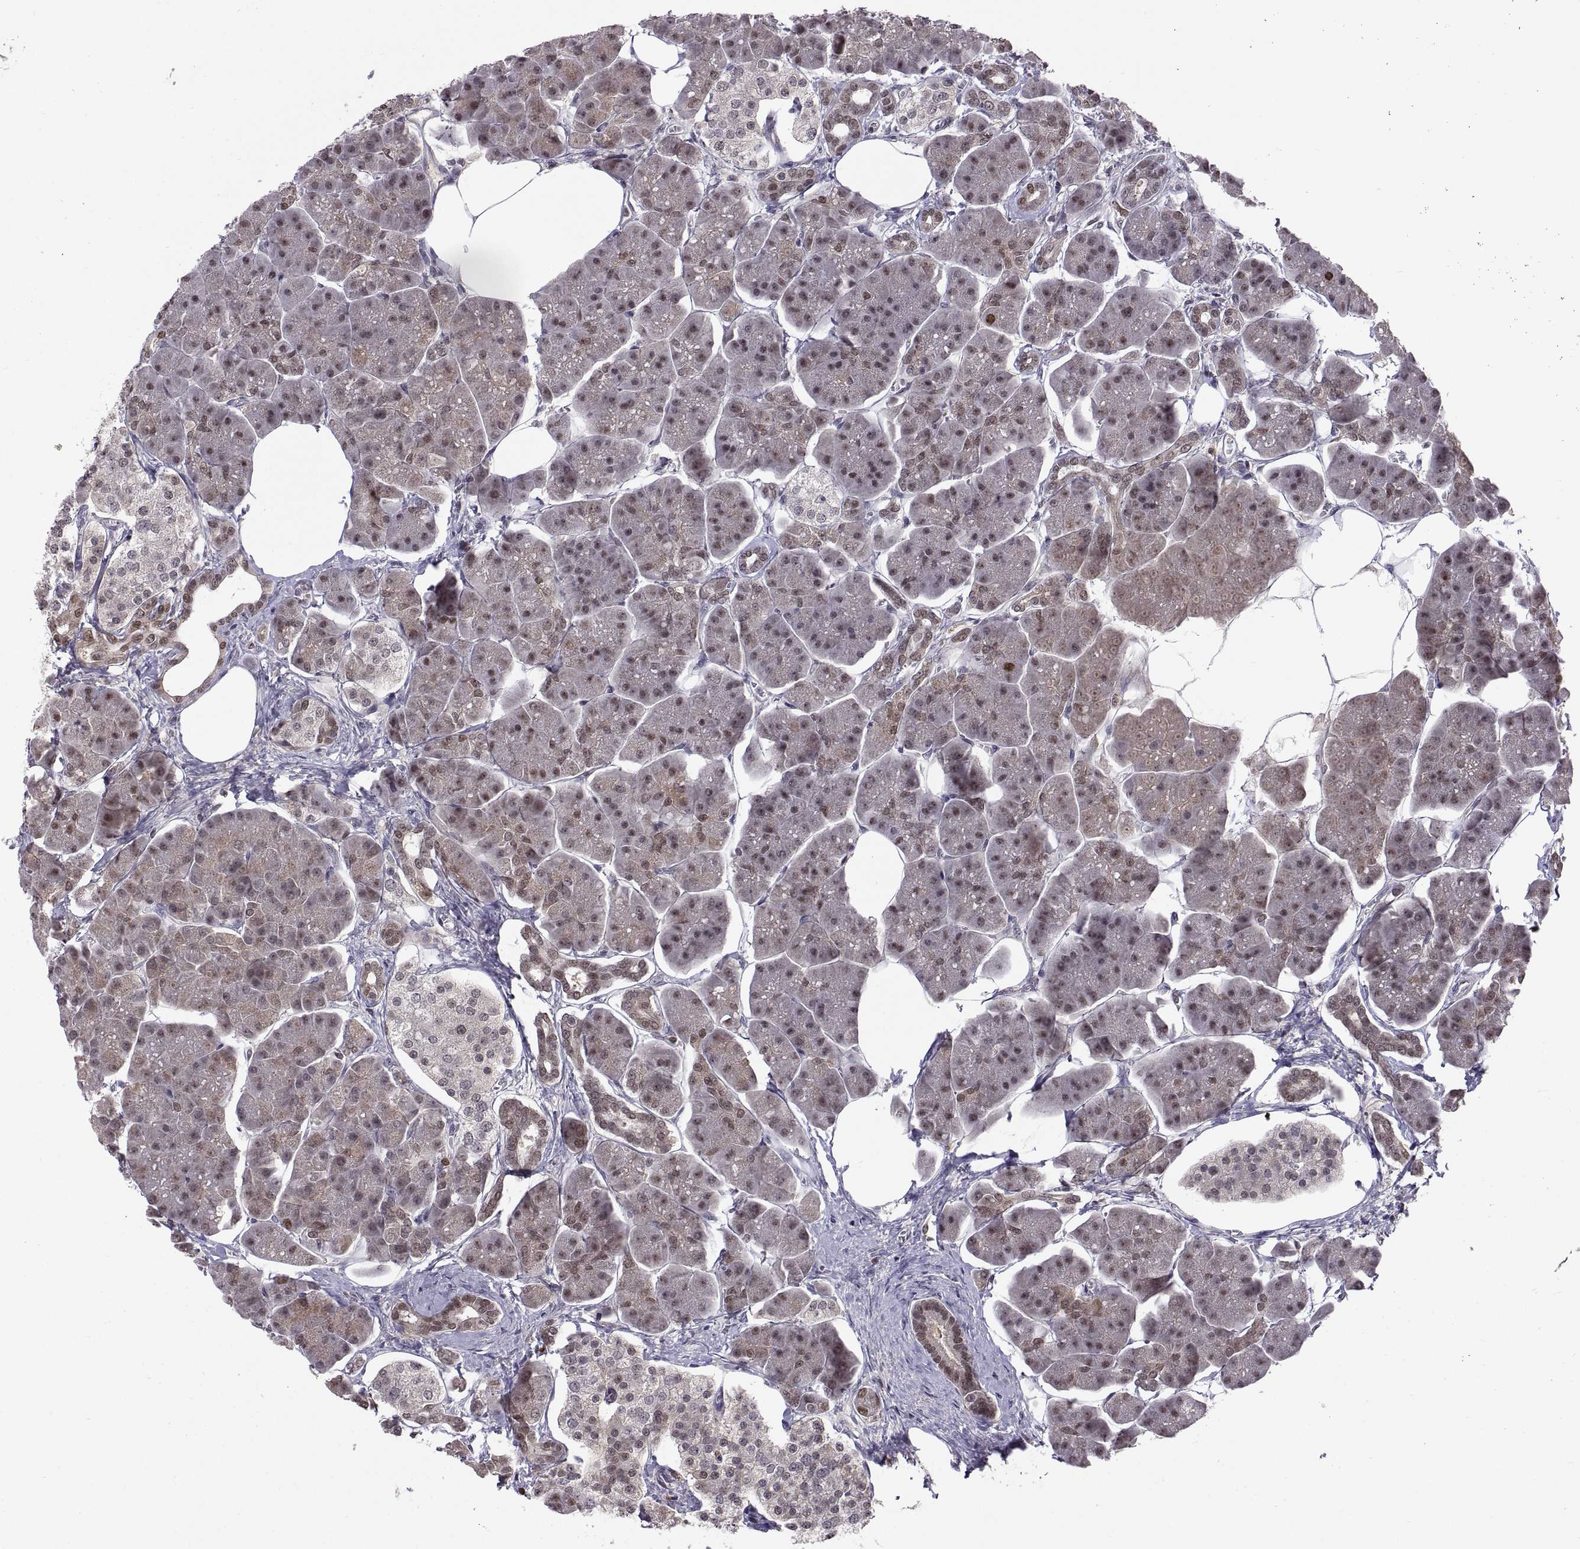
{"staining": {"intensity": "moderate", "quantity": "25%-75%", "location": "nuclear"}, "tissue": "pancreas", "cell_type": "Exocrine glandular cells", "image_type": "normal", "snomed": [{"axis": "morphology", "description": "Normal tissue, NOS"}, {"axis": "topography", "description": "Pancreas"}], "caption": "Protein expression analysis of benign pancreas reveals moderate nuclear expression in approximately 25%-75% of exocrine glandular cells.", "gene": "CHFR", "patient": {"sex": "female", "age": 58}}